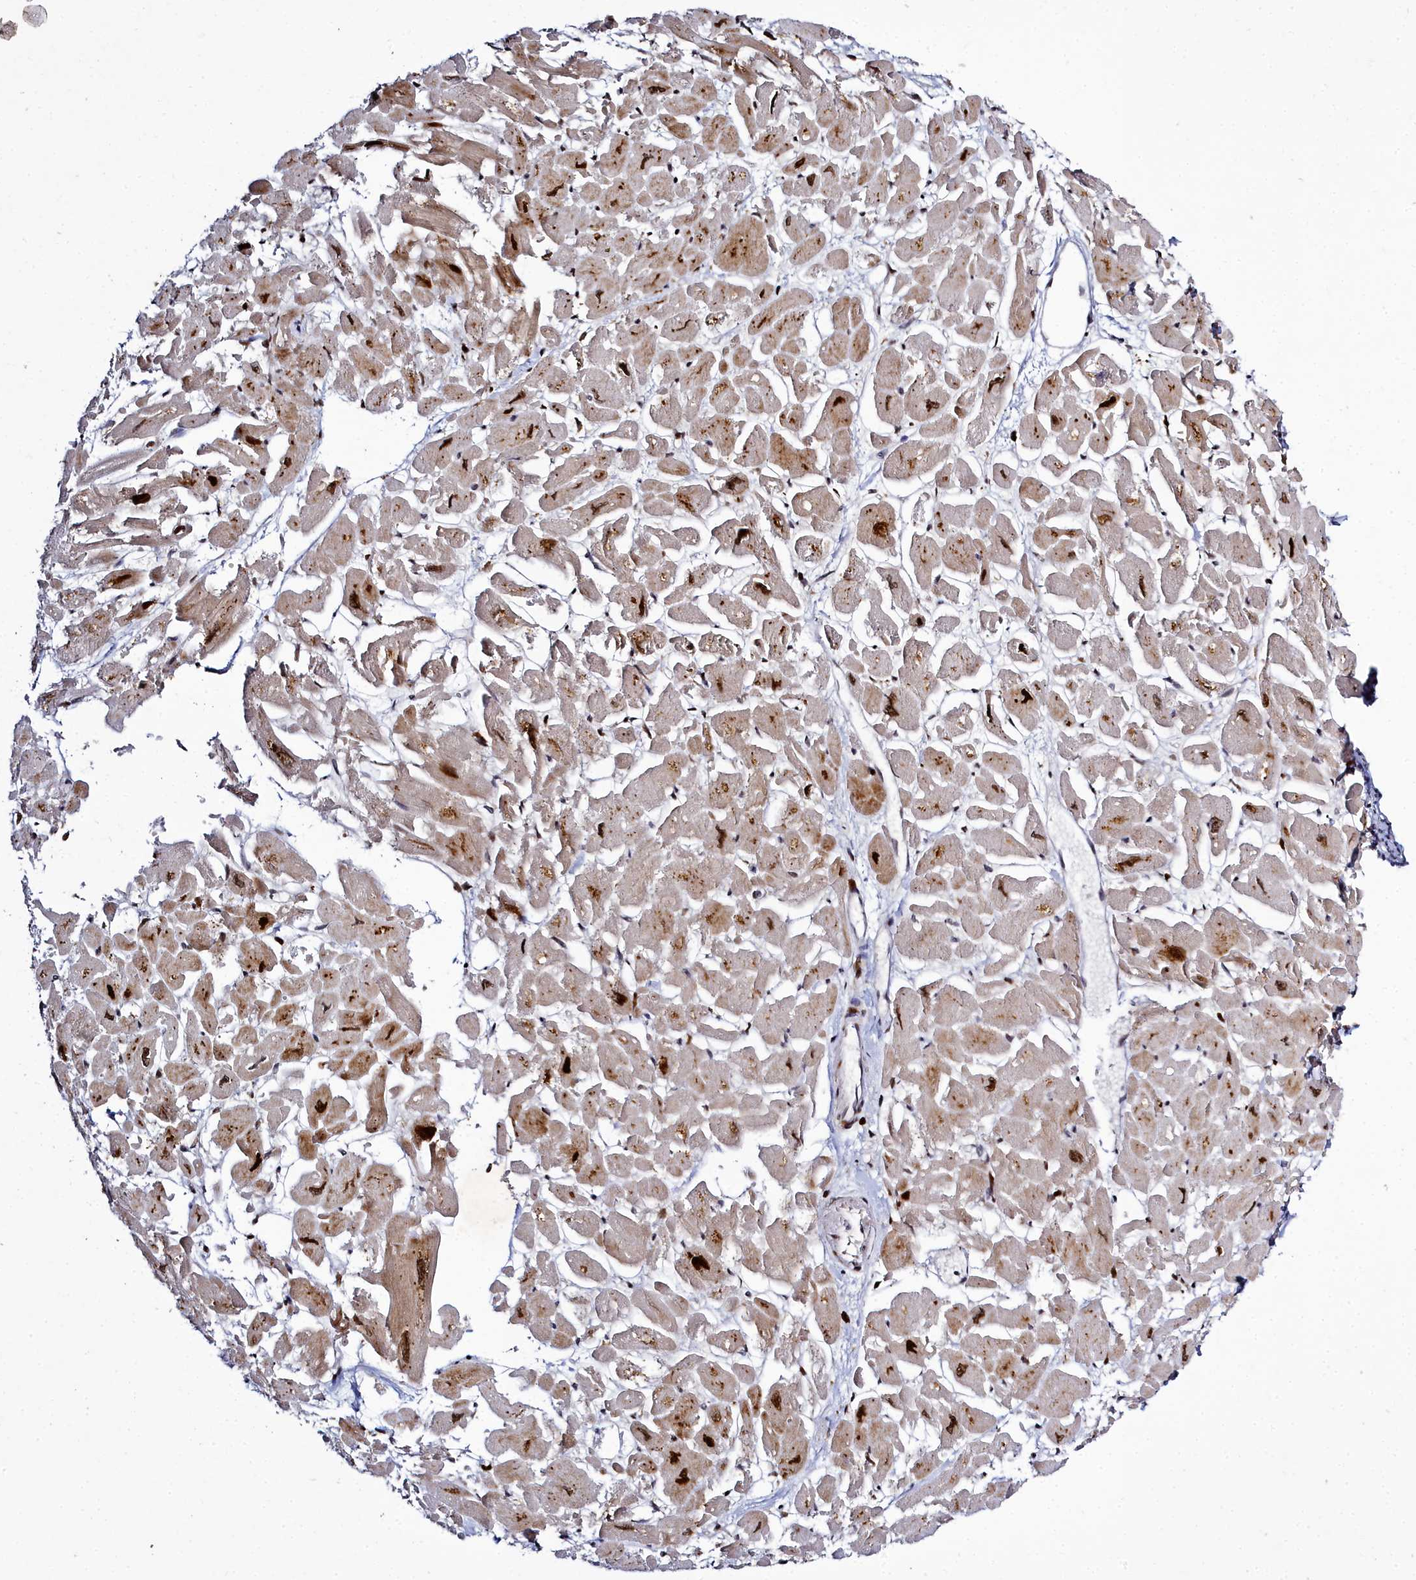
{"staining": {"intensity": "moderate", "quantity": "25%-75%", "location": "cytoplasmic/membranous"}, "tissue": "heart muscle", "cell_type": "Cardiomyocytes", "image_type": "normal", "snomed": [{"axis": "morphology", "description": "Normal tissue, NOS"}, {"axis": "topography", "description": "Heart"}], "caption": "Protein analysis of unremarkable heart muscle demonstrates moderate cytoplasmic/membranous positivity in about 25%-75% of cardiomyocytes. (DAB IHC, brown staining for protein, blue staining for nuclei).", "gene": "FZD4", "patient": {"sex": "male", "age": 54}}